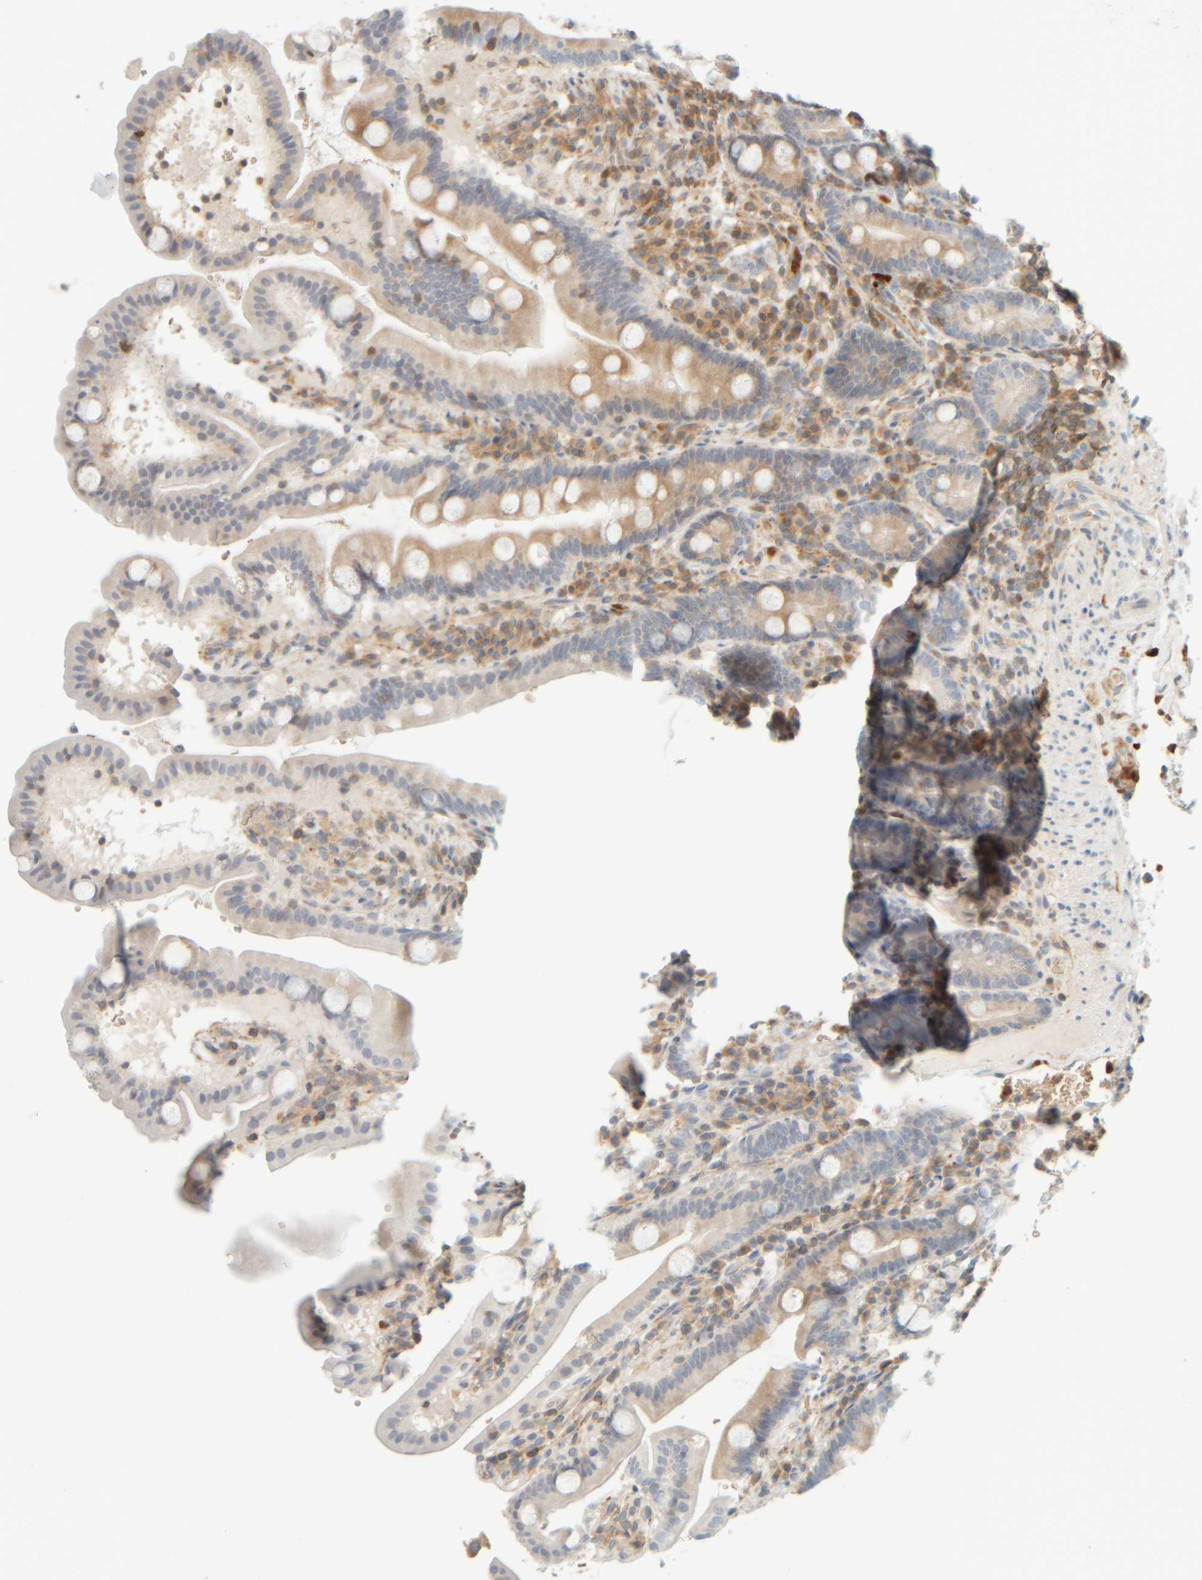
{"staining": {"intensity": "moderate", "quantity": "<25%", "location": "cytoplasmic/membranous"}, "tissue": "duodenum", "cell_type": "Glandular cells", "image_type": "normal", "snomed": [{"axis": "morphology", "description": "Normal tissue, NOS"}, {"axis": "topography", "description": "Duodenum"}], "caption": "A high-resolution histopathology image shows immunohistochemistry (IHC) staining of unremarkable duodenum, which exhibits moderate cytoplasmic/membranous staining in approximately <25% of glandular cells.", "gene": "AARSD1", "patient": {"sex": "male", "age": 54}}